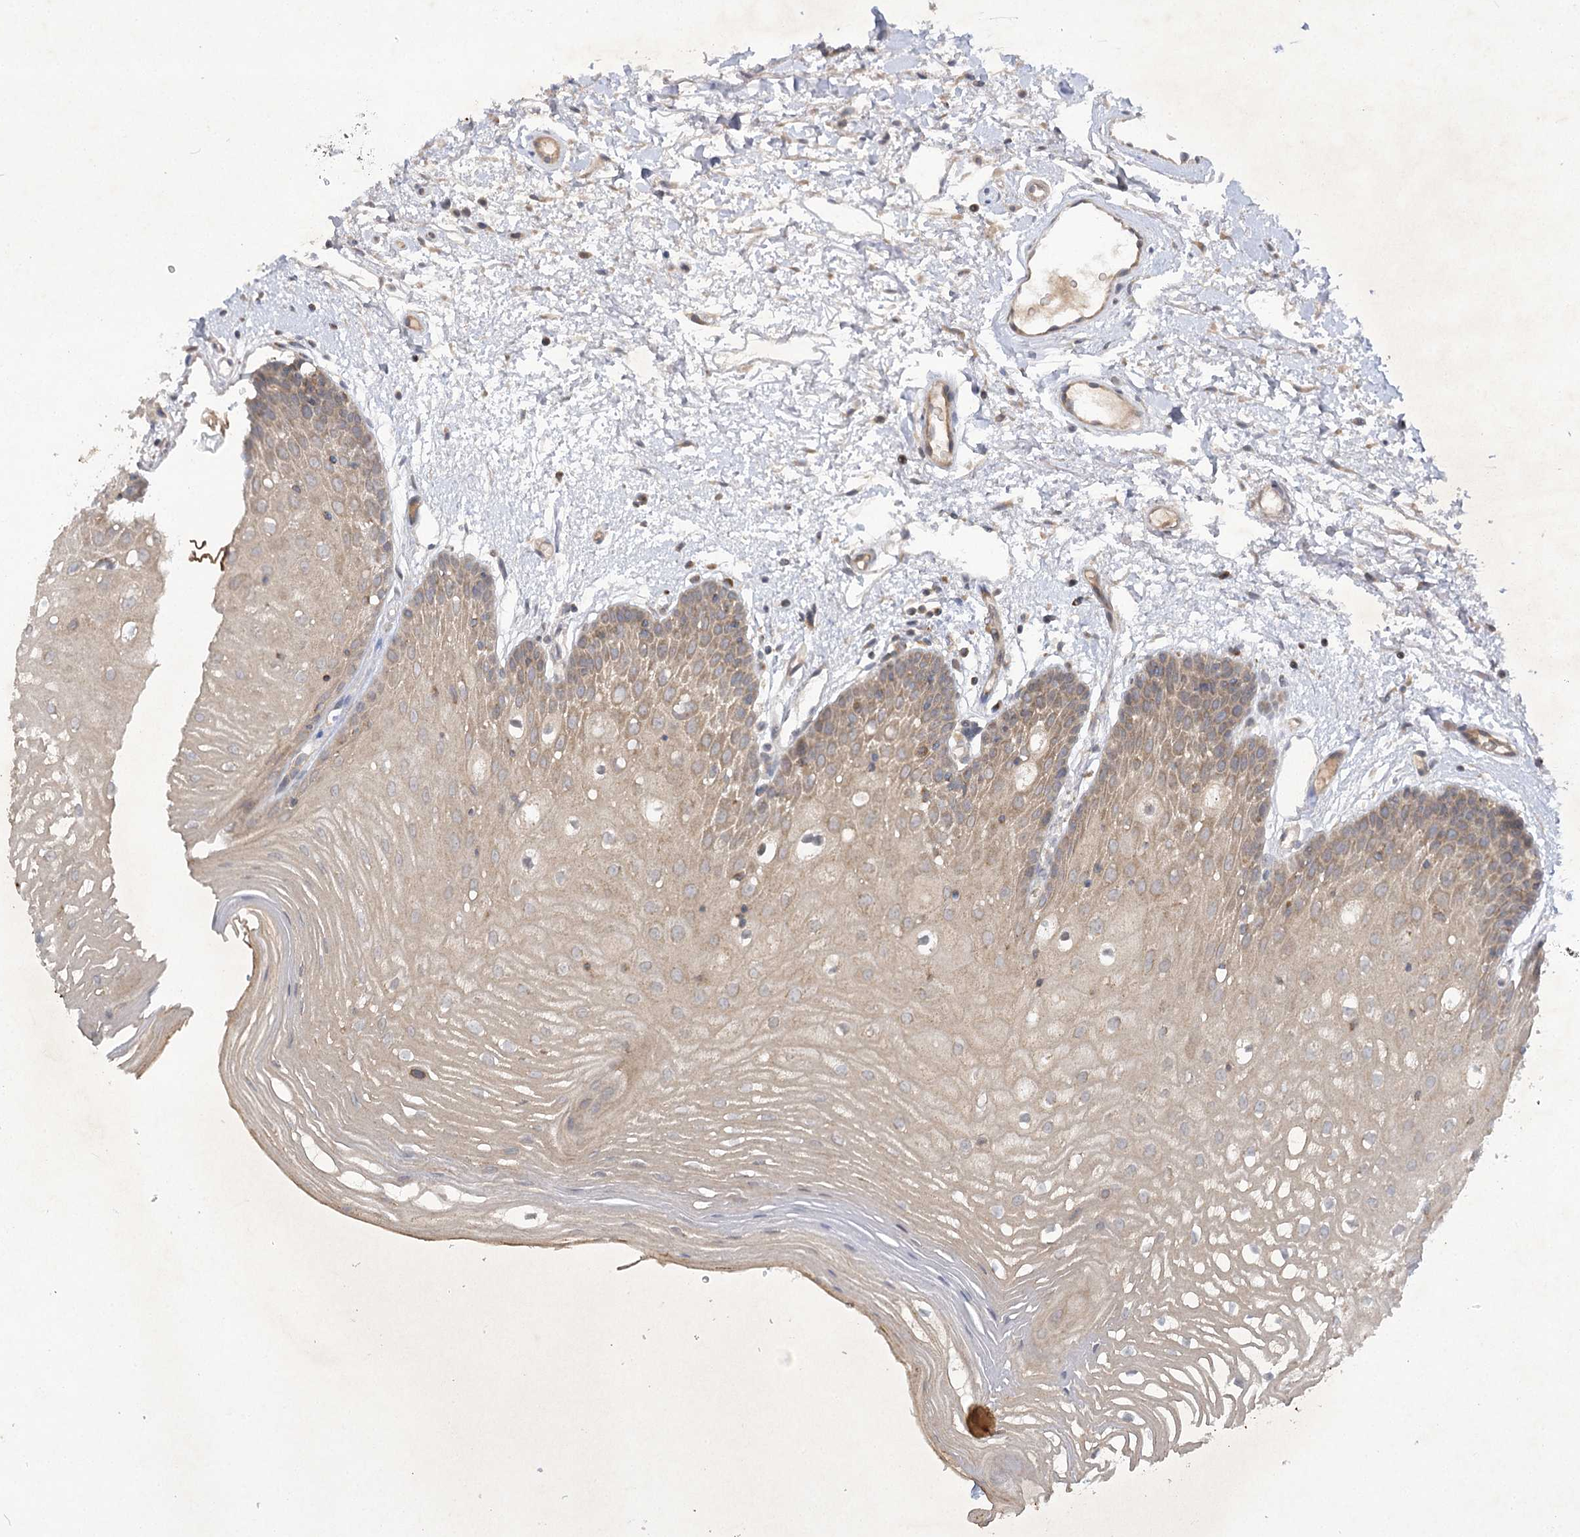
{"staining": {"intensity": "moderate", "quantity": ">75%", "location": "cytoplasmic/membranous"}, "tissue": "oral mucosa", "cell_type": "Squamous epithelial cells", "image_type": "normal", "snomed": [{"axis": "morphology", "description": "Normal tissue, NOS"}, {"axis": "topography", "description": "Oral tissue"}, {"axis": "topography", "description": "Tounge, NOS"}], "caption": "IHC of benign oral mucosa shows medium levels of moderate cytoplasmic/membranous staining in approximately >75% of squamous epithelial cells.", "gene": "TRAF3IP1", "patient": {"sex": "female", "age": 73}}